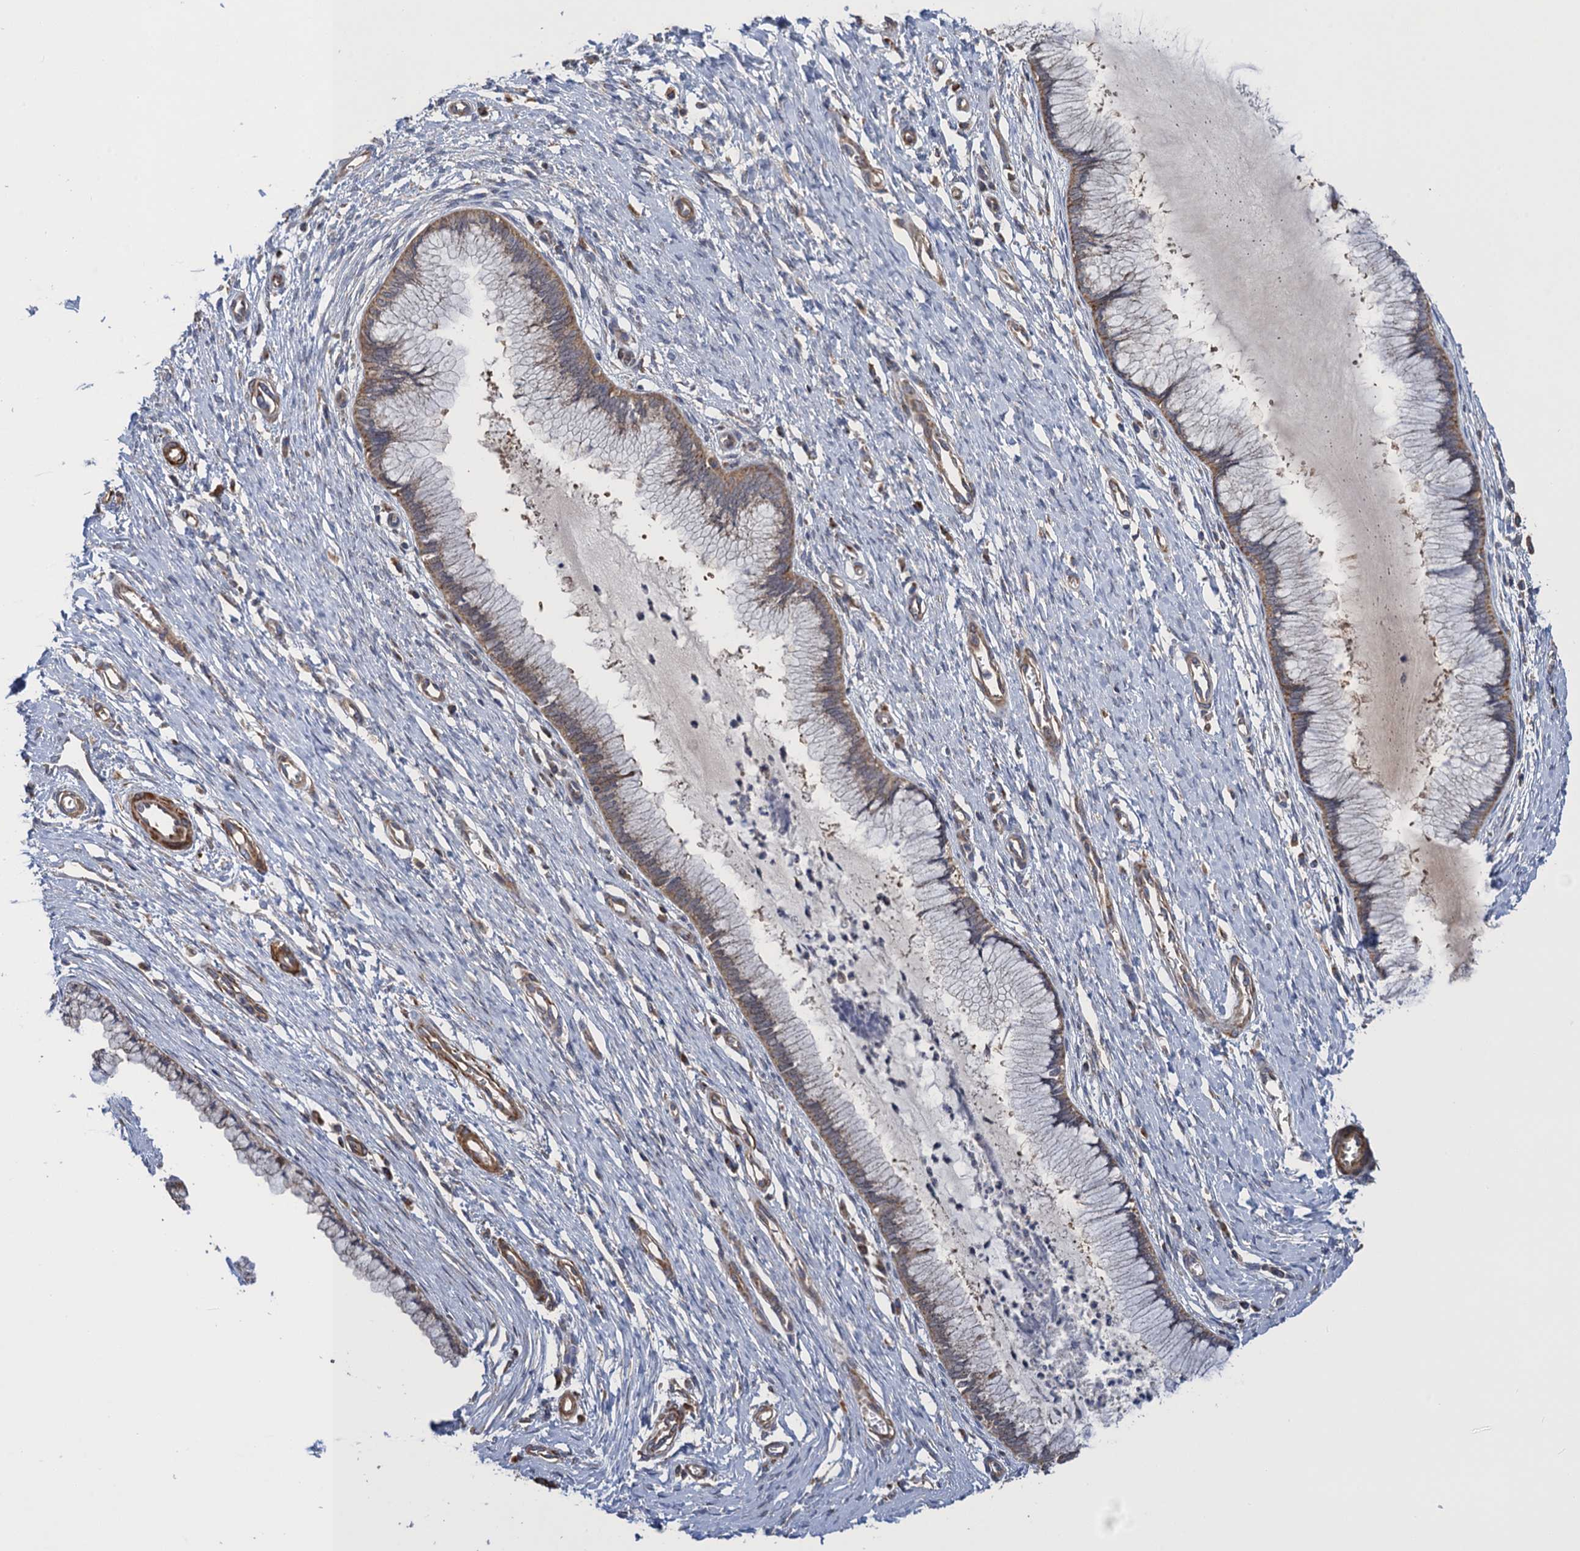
{"staining": {"intensity": "moderate", "quantity": "25%-75%", "location": "cytoplasmic/membranous"}, "tissue": "cervix", "cell_type": "Glandular cells", "image_type": "normal", "snomed": [{"axis": "morphology", "description": "Normal tissue, NOS"}, {"axis": "topography", "description": "Cervix"}], "caption": "Protein staining displays moderate cytoplasmic/membranous expression in about 25%-75% of glandular cells in normal cervix. (Brightfield microscopy of DAB IHC at high magnification).", "gene": "WDR88", "patient": {"sex": "female", "age": 55}}